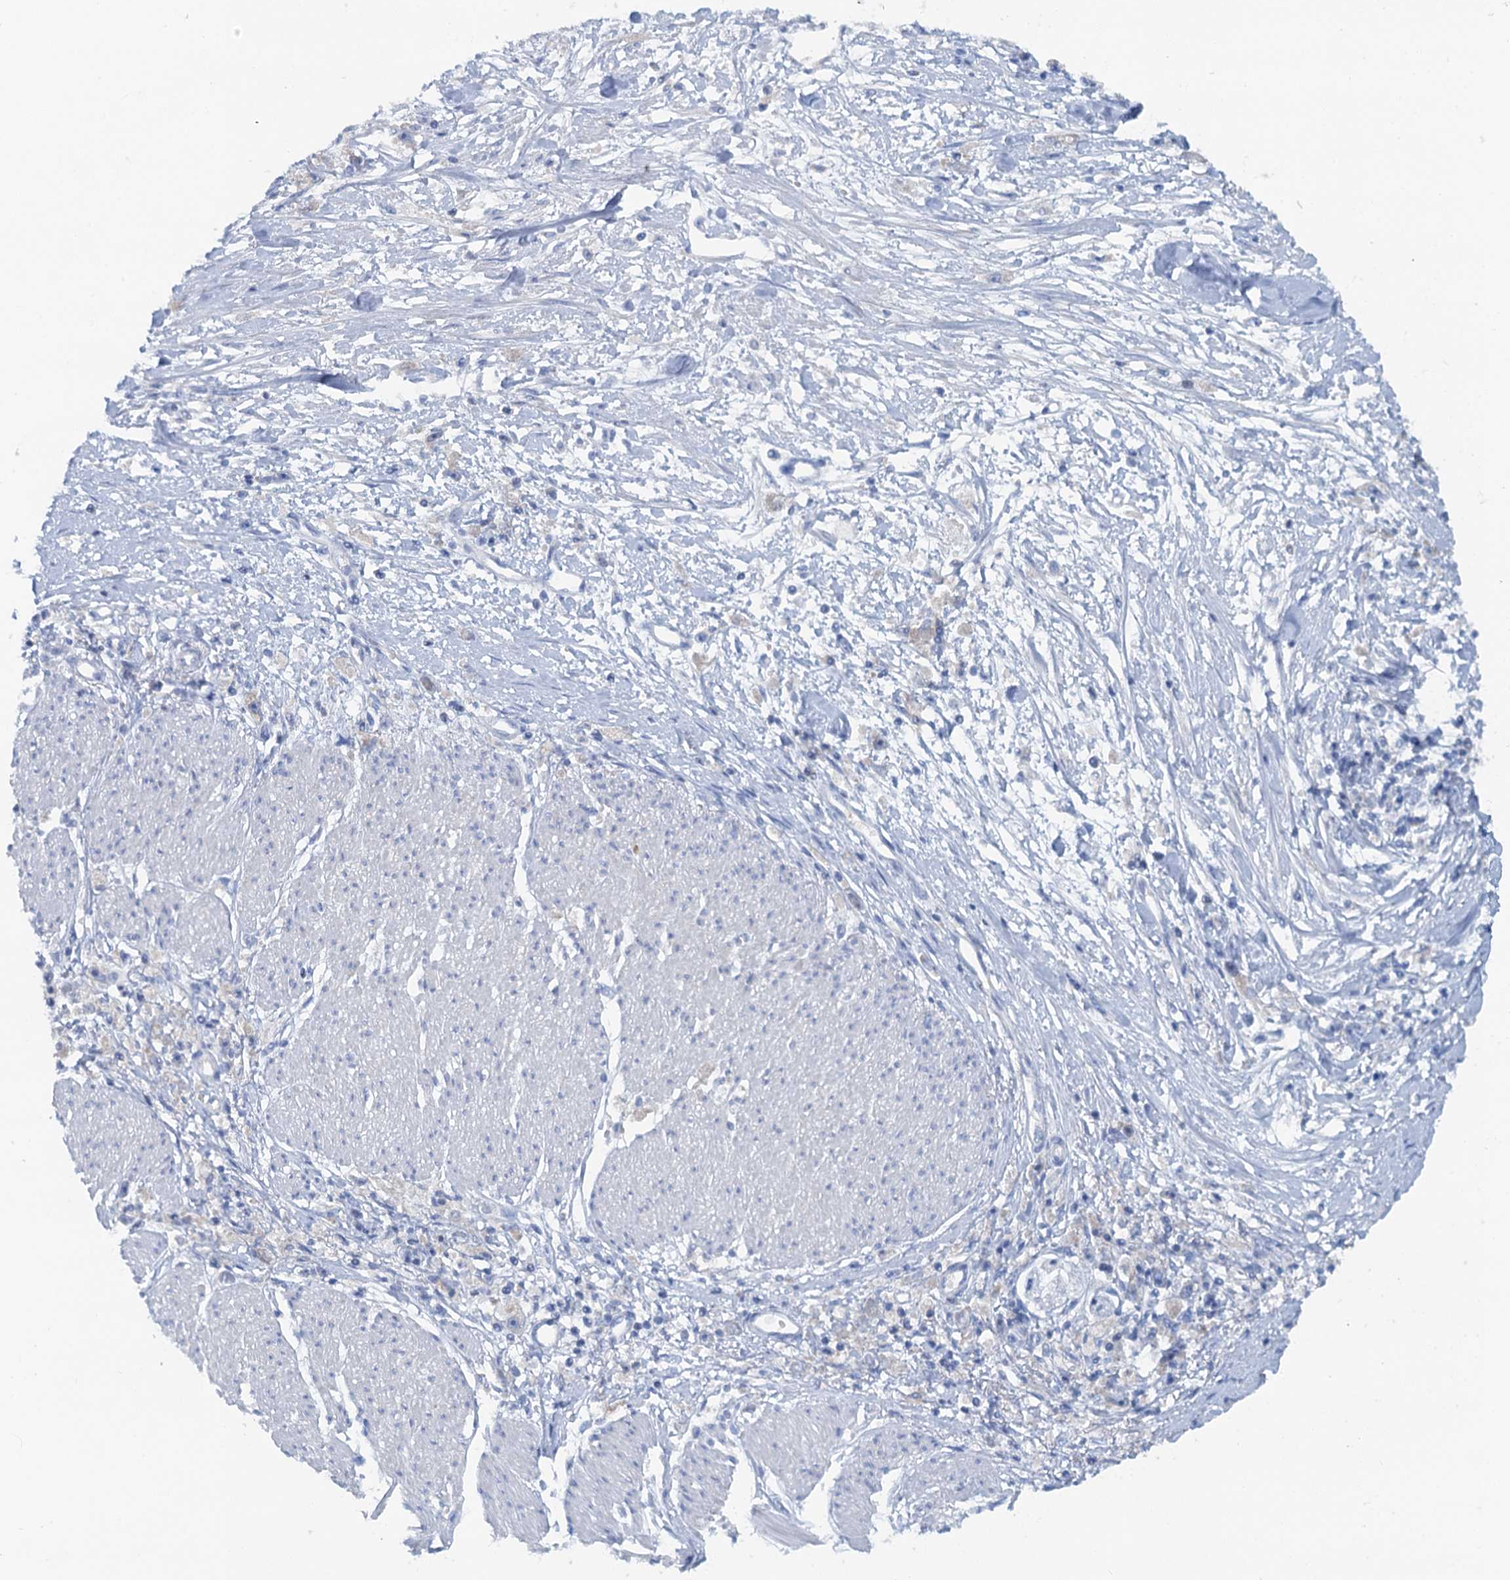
{"staining": {"intensity": "negative", "quantity": "none", "location": "none"}, "tissue": "stomach cancer", "cell_type": "Tumor cells", "image_type": "cancer", "snomed": [{"axis": "morphology", "description": "Adenocarcinoma, NOS"}, {"axis": "topography", "description": "Stomach"}], "caption": "DAB immunohistochemical staining of human adenocarcinoma (stomach) reveals no significant expression in tumor cells.", "gene": "MYADML2", "patient": {"sex": "female", "age": 59}}